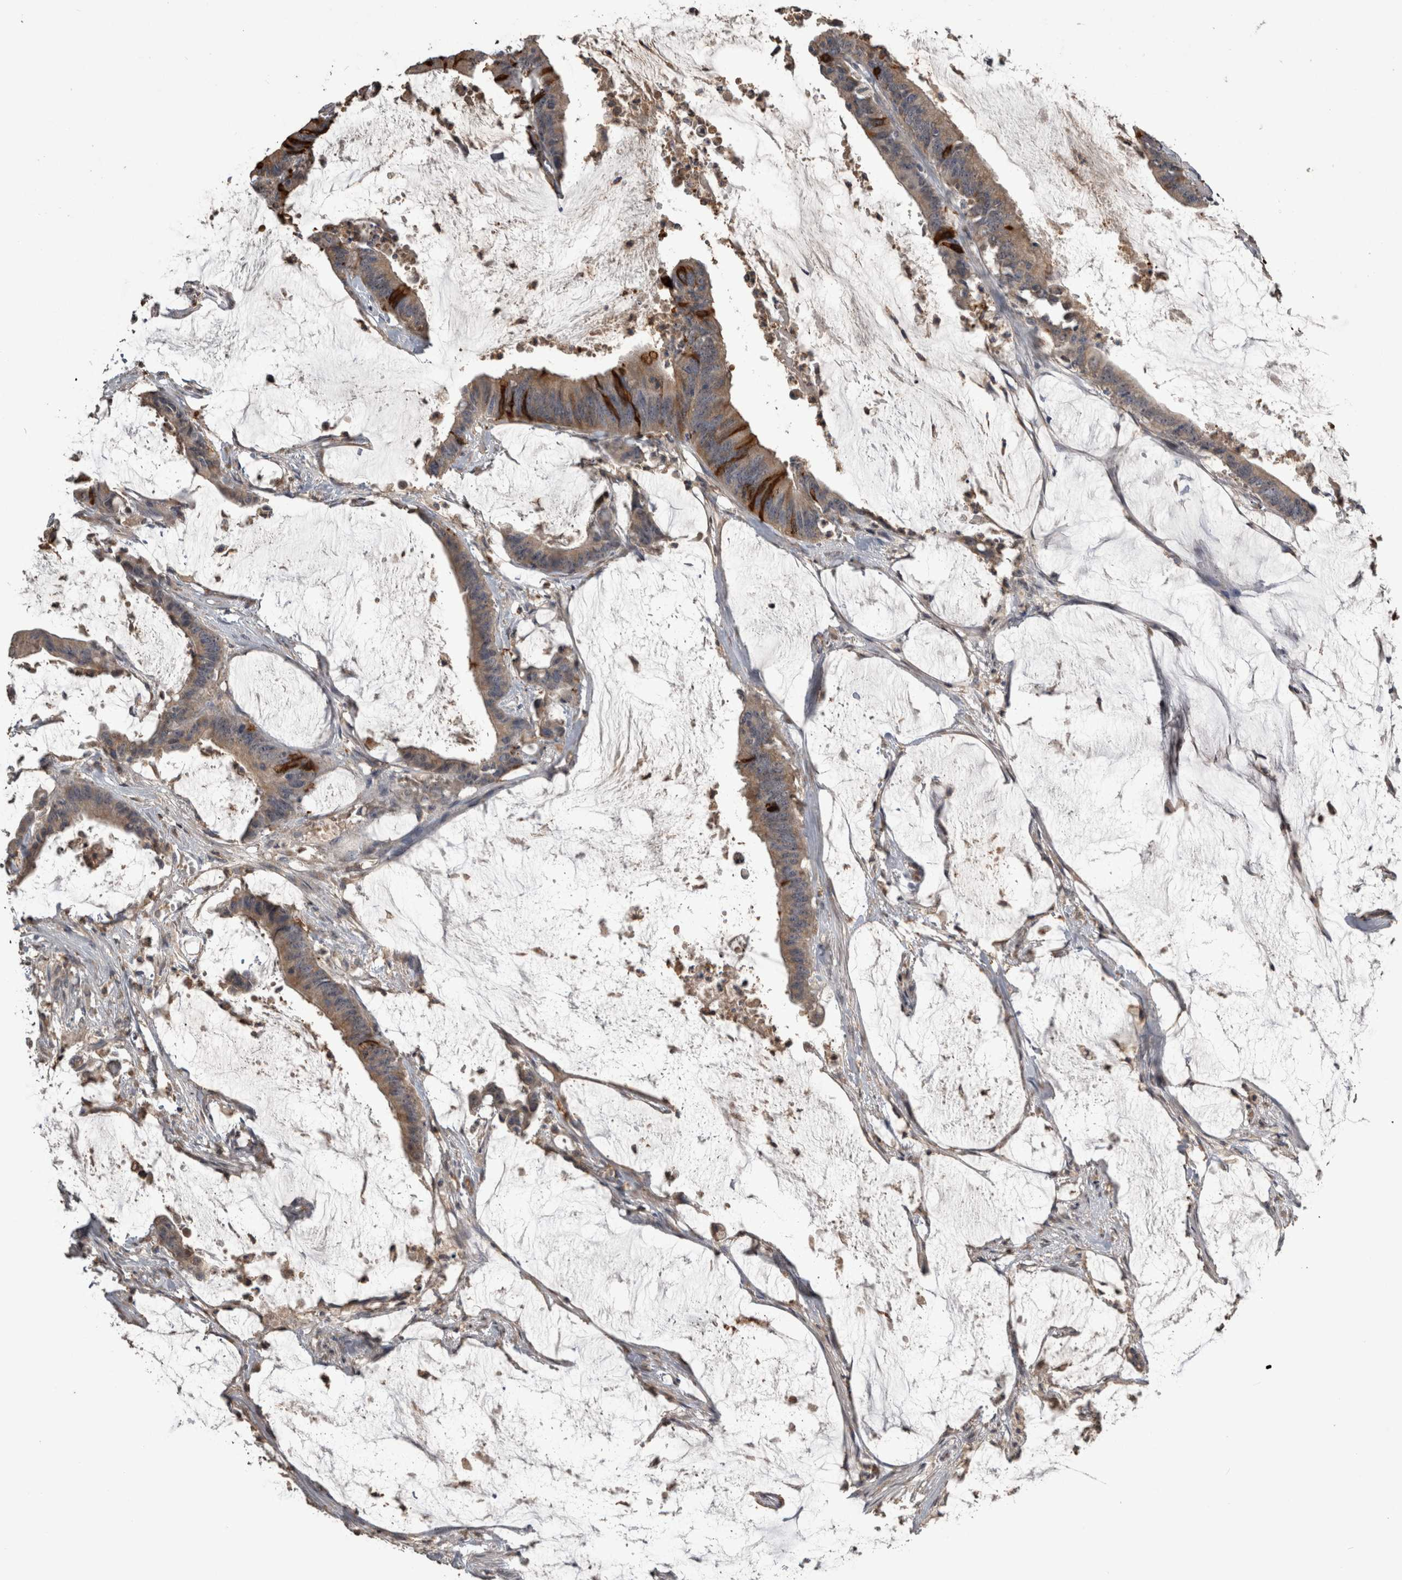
{"staining": {"intensity": "weak", "quantity": ">75%", "location": "cytoplasmic/membranous"}, "tissue": "colorectal cancer", "cell_type": "Tumor cells", "image_type": "cancer", "snomed": [{"axis": "morphology", "description": "Adenocarcinoma, NOS"}, {"axis": "topography", "description": "Rectum"}], "caption": "A low amount of weak cytoplasmic/membranous staining is seen in approximately >75% of tumor cells in adenocarcinoma (colorectal) tissue.", "gene": "ANXA13", "patient": {"sex": "female", "age": 66}}